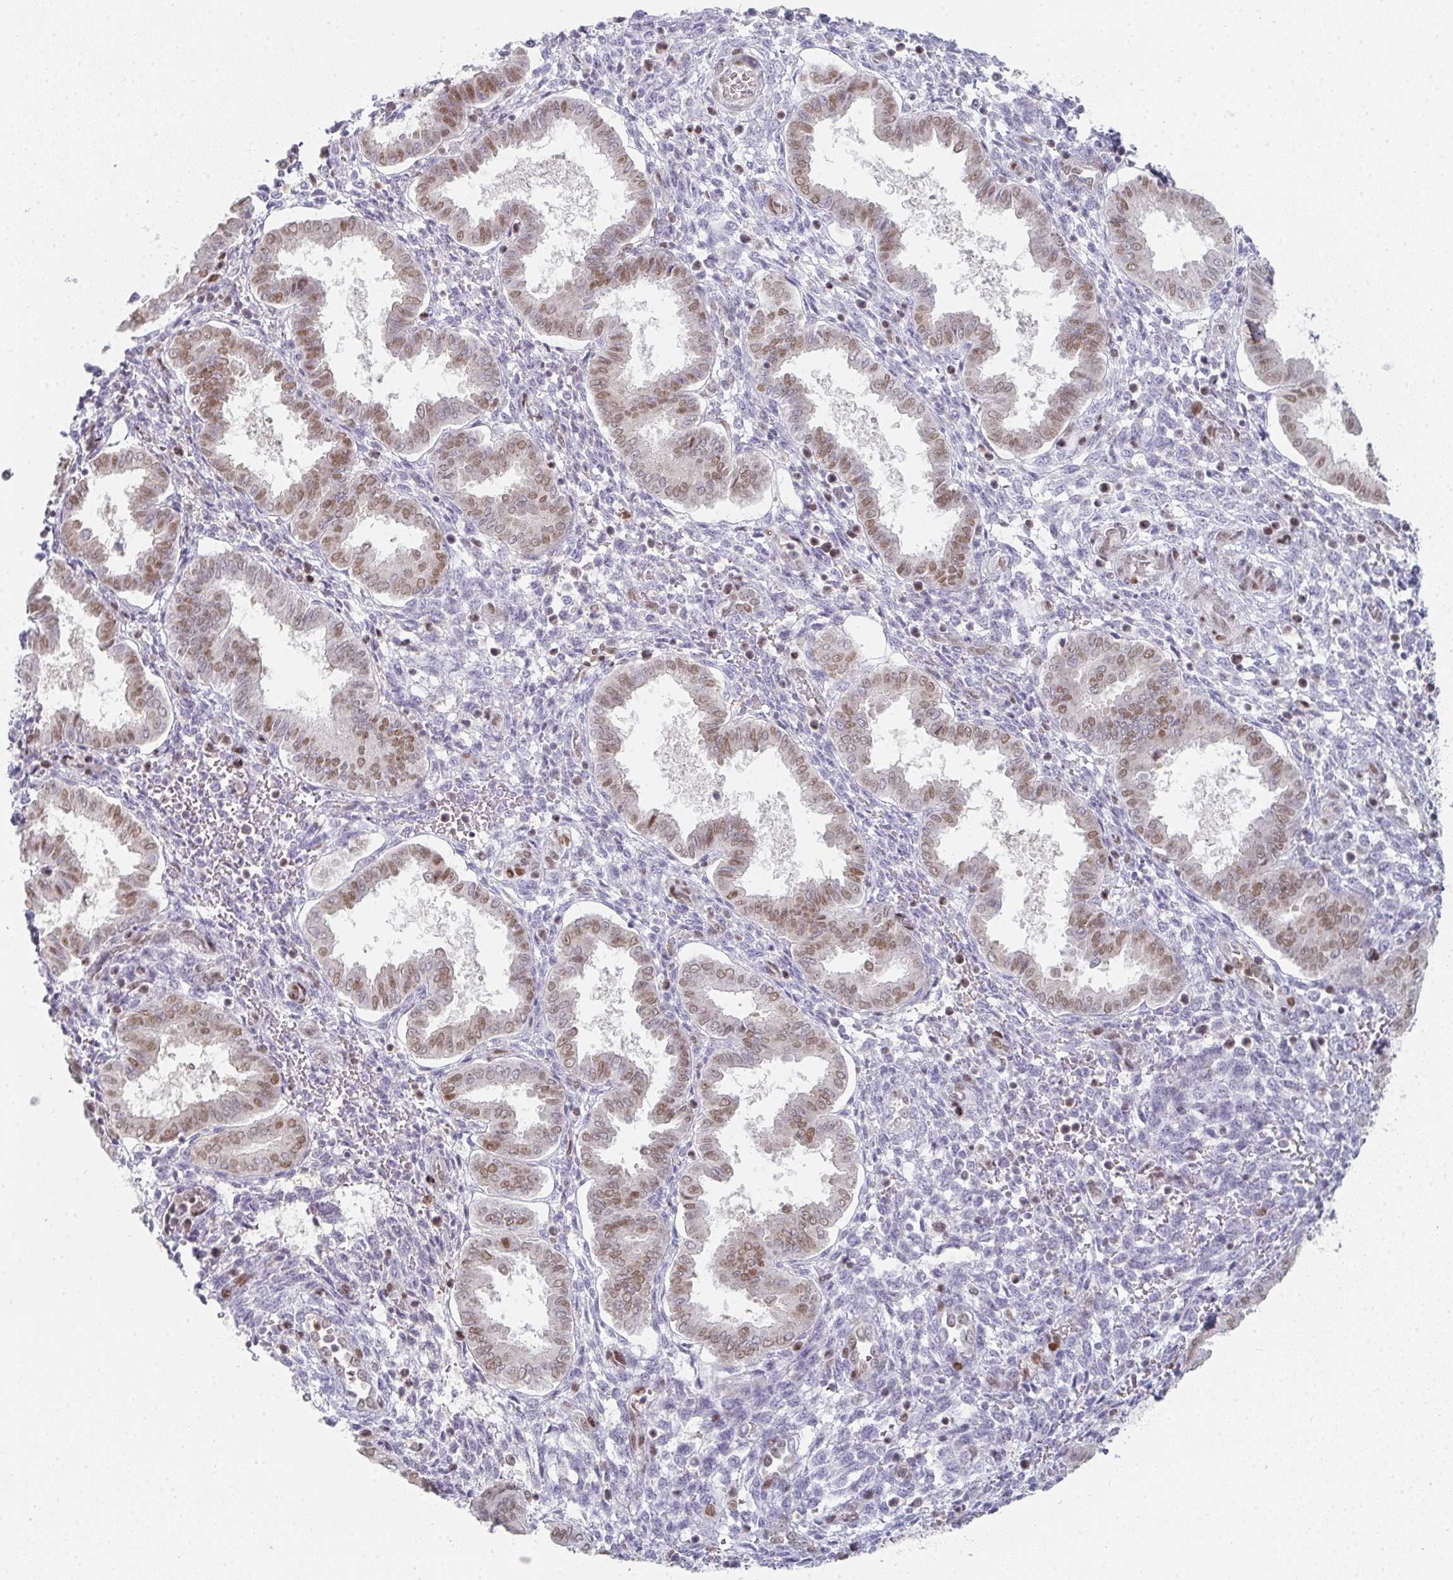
{"staining": {"intensity": "weak", "quantity": "<25%", "location": "nuclear"}, "tissue": "endometrium", "cell_type": "Cells in endometrial stroma", "image_type": "normal", "snomed": [{"axis": "morphology", "description": "Normal tissue, NOS"}, {"axis": "topography", "description": "Endometrium"}], "caption": "A high-resolution photomicrograph shows IHC staining of benign endometrium, which demonstrates no significant expression in cells in endometrial stroma. (DAB (3,3'-diaminobenzidine) immunohistochemistry with hematoxylin counter stain).", "gene": "LIN54", "patient": {"sex": "female", "age": 24}}